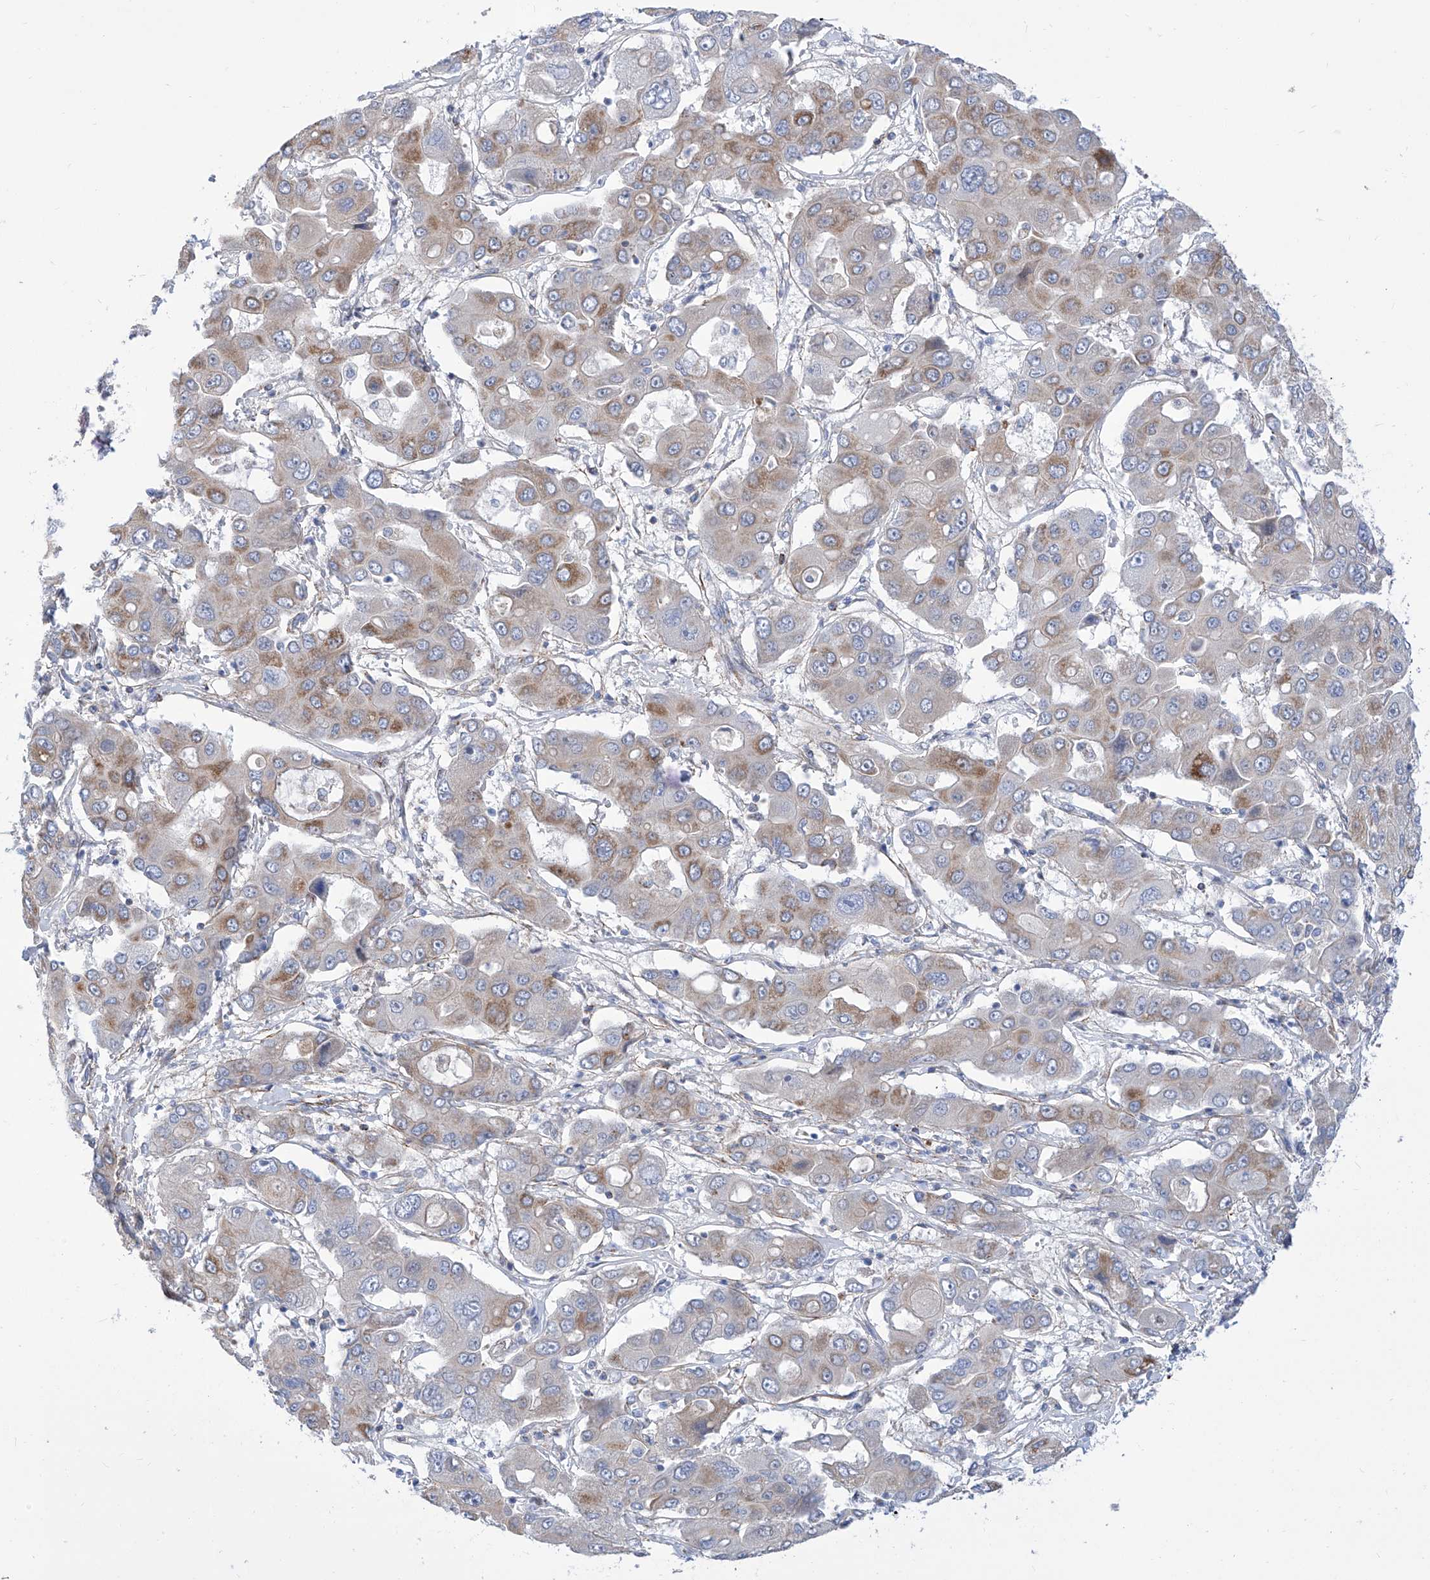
{"staining": {"intensity": "moderate", "quantity": "<25%", "location": "cytoplasmic/membranous"}, "tissue": "liver cancer", "cell_type": "Tumor cells", "image_type": "cancer", "snomed": [{"axis": "morphology", "description": "Cholangiocarcinoma"}, {"axis": "topography", "description": "Liver"}], "caption": "Liver cancer stained for a protein (brown) exhibits moderate cytoplasmic/membranous positive staining in approximately <25% of tumor cells.", "gene": "SRBD1", "patient": {"sex": "male", "age": 67}}